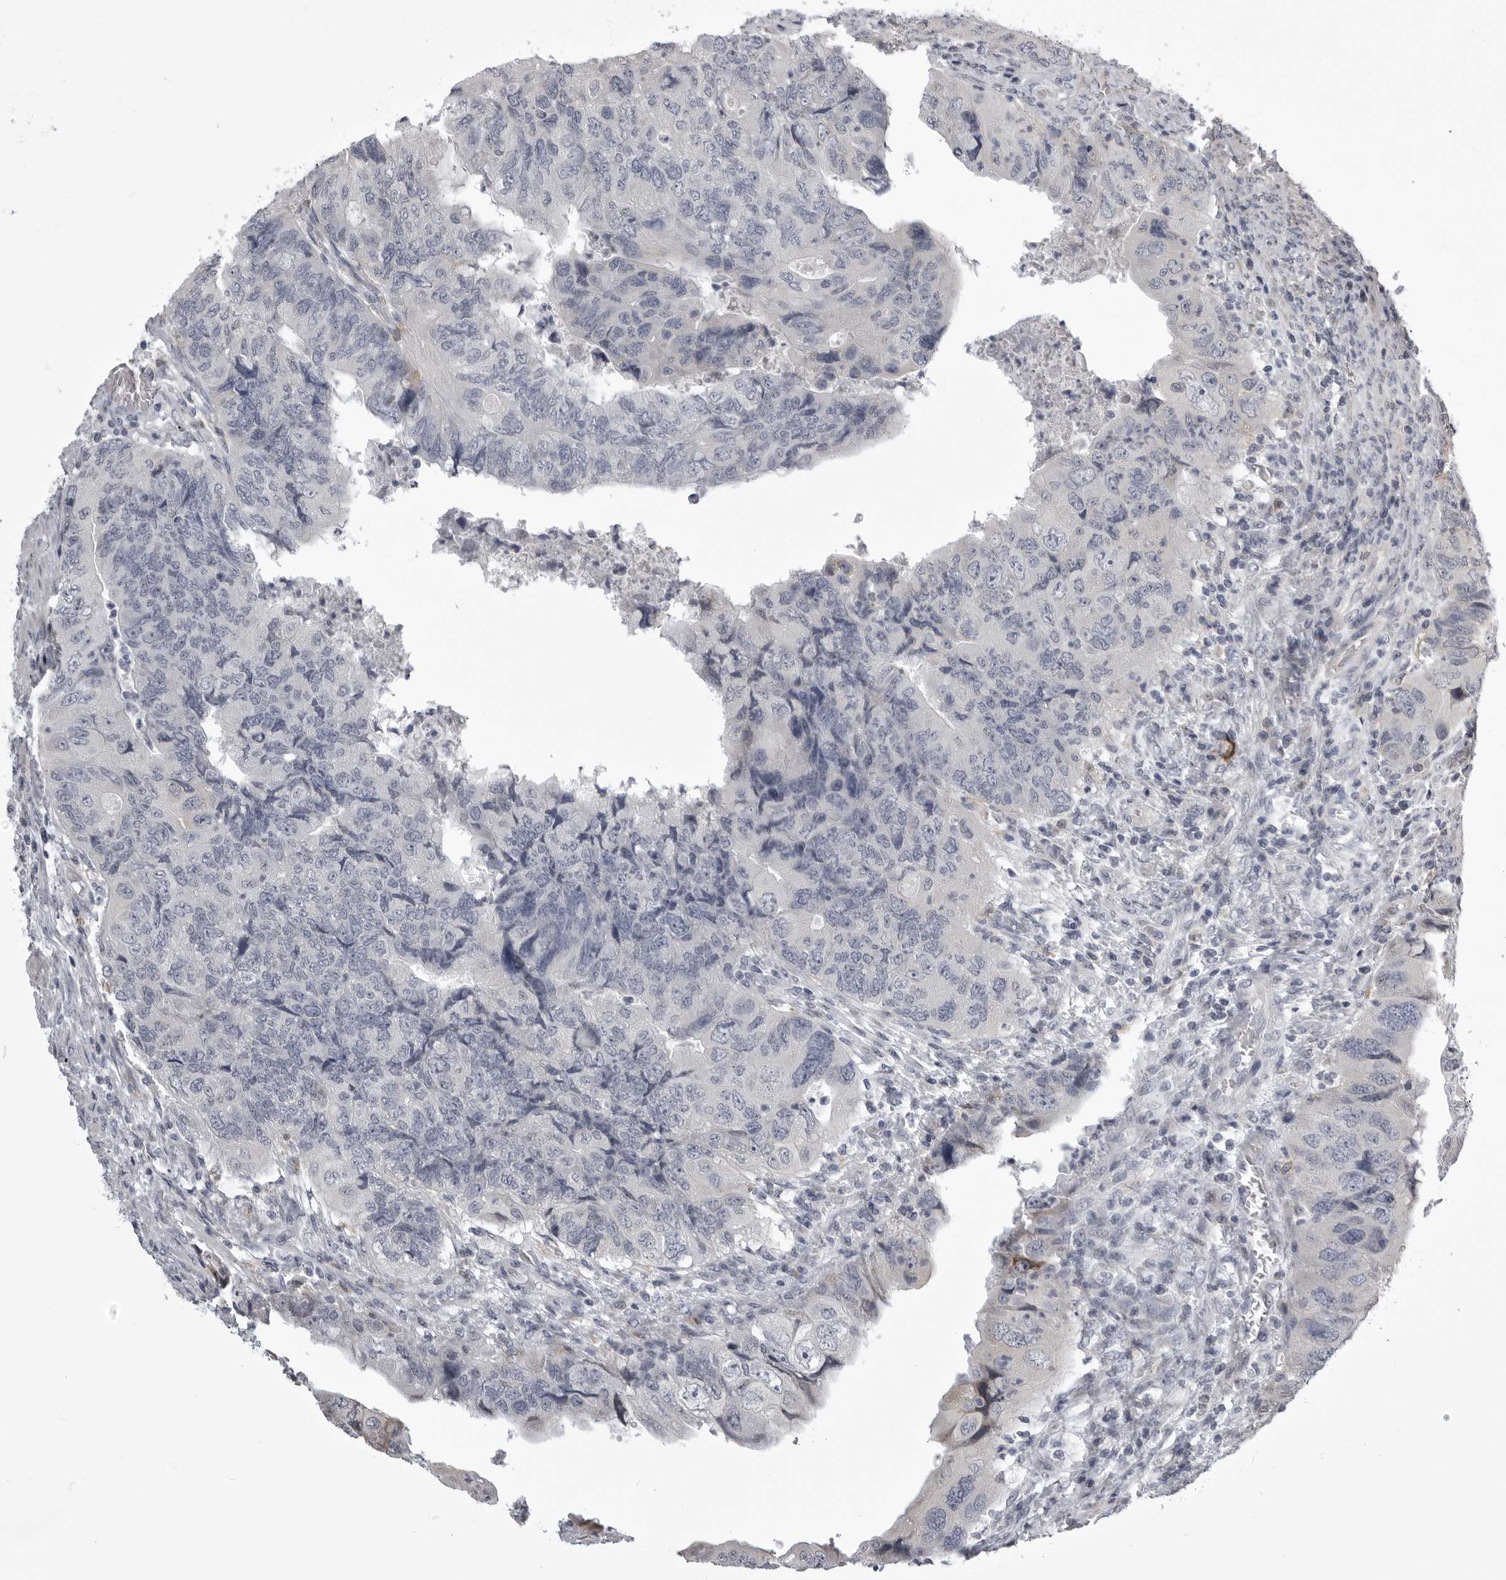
{"staining": {"intensity": "negative", "quantity": "none", "location": "none"}, "tissue": "colorectal cancer", "cell_type": "Tumor cells", "image_type": "cancer", "snomed": [{"axis": "morphology", "description": "Adenocarcinoma, NOS"}, {"axis": "topography", "description": "Rectum"}], "caption": "Histopathology image shows no protein positivity in tumor cells of adenocarcinoma (colorectal) tissue.", "gene": "NCEH1", "patient": {"sex": "male", "age": 63}}